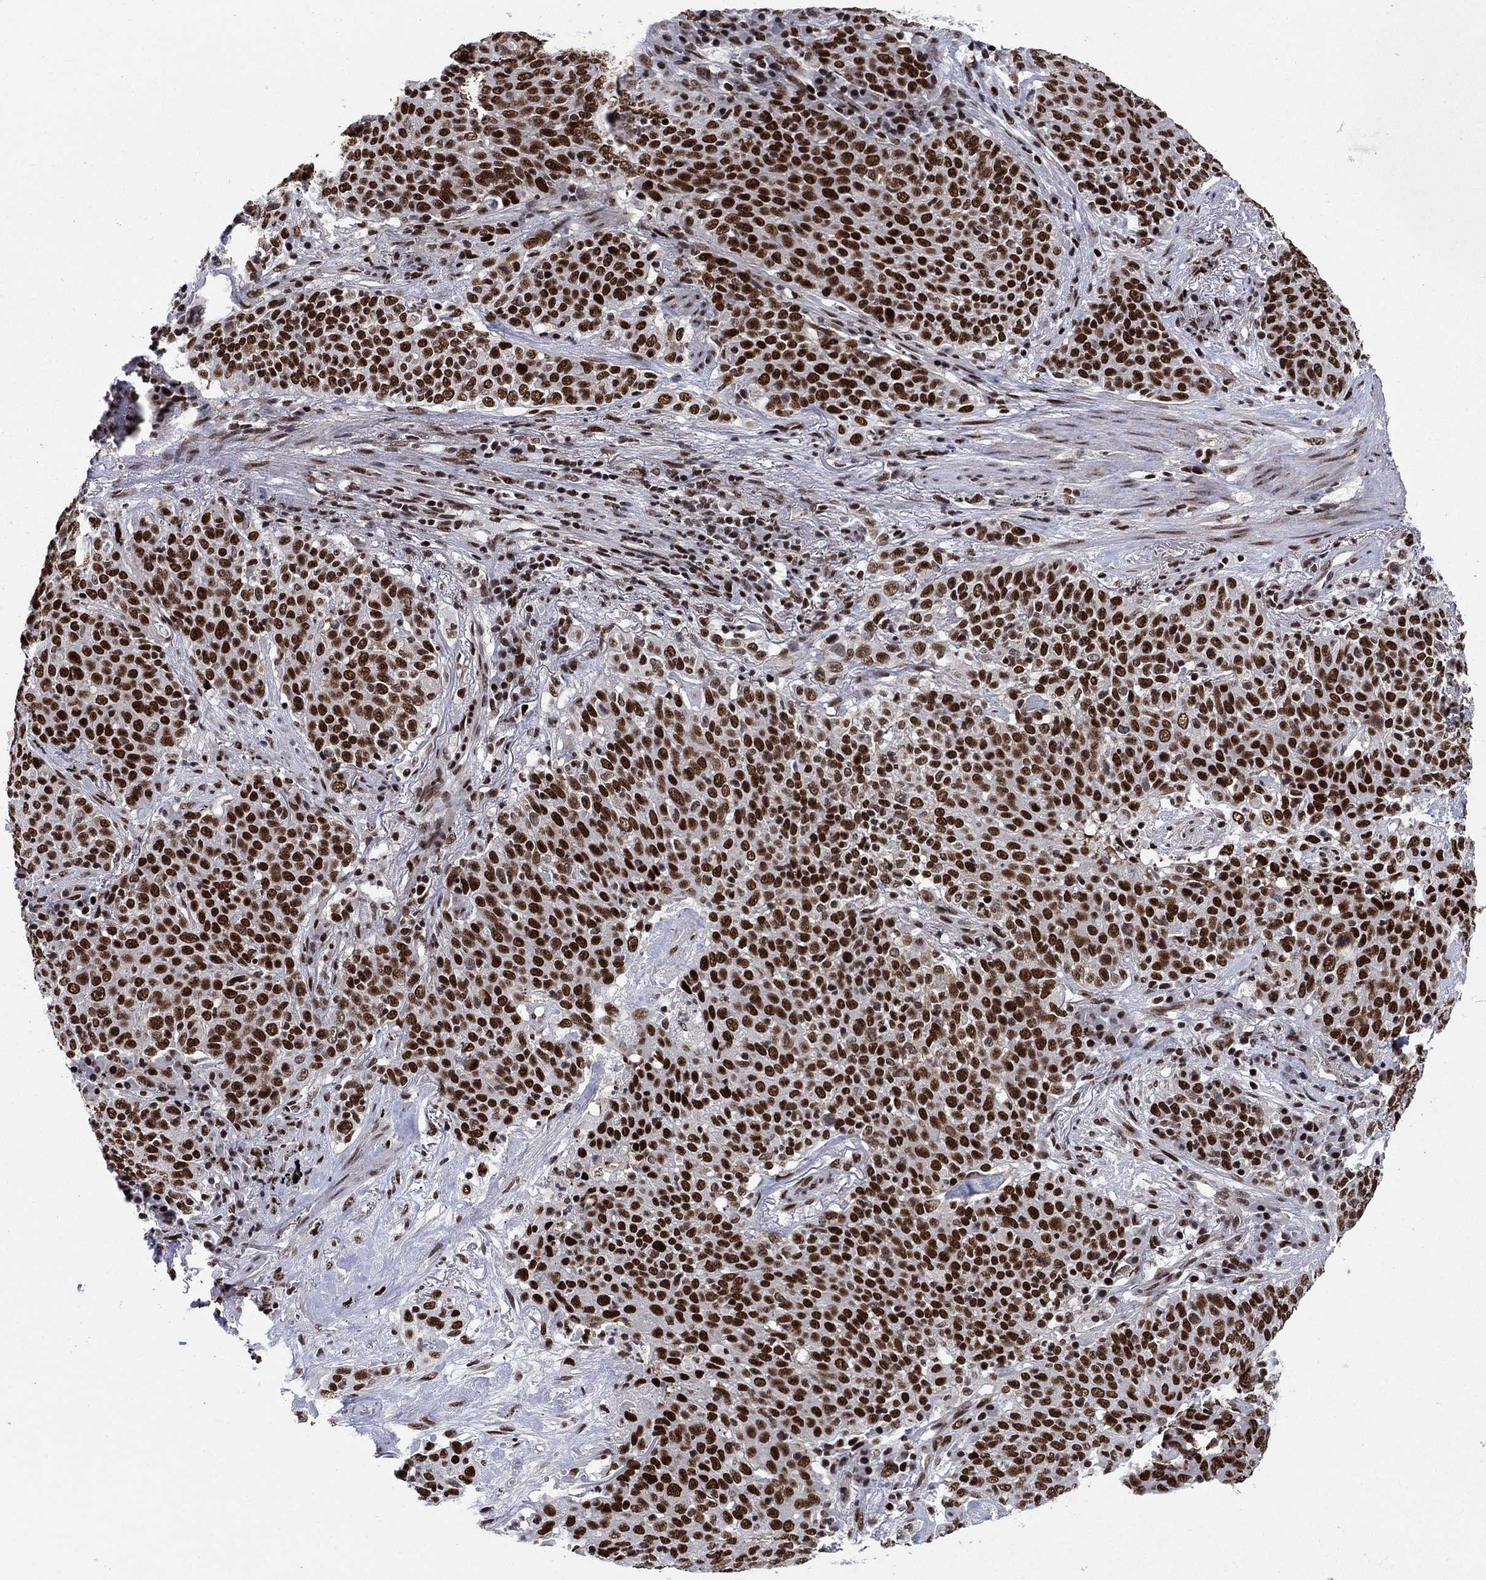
{"staining": {"intensity": "strong", "quantity": ">75%", "location": "nuclear"}, "tissue": "lung cancer", "cell_type": "Tumor cells", "image_type": "cancer", "snomed": [{"axis": "morphology", "description": "Squamous cell carcinoma, NOS"}, {"axis": "topography", "description": "Lung"}], "caption": "Lung cancer (squamous cell carcinoma) stained for a protein (brown) exhibits strong nuclear positive staining in approximately >75% of tumor cells.", "gene": "RPRD1B", "patient": {"sex": "male", "age": 82}}